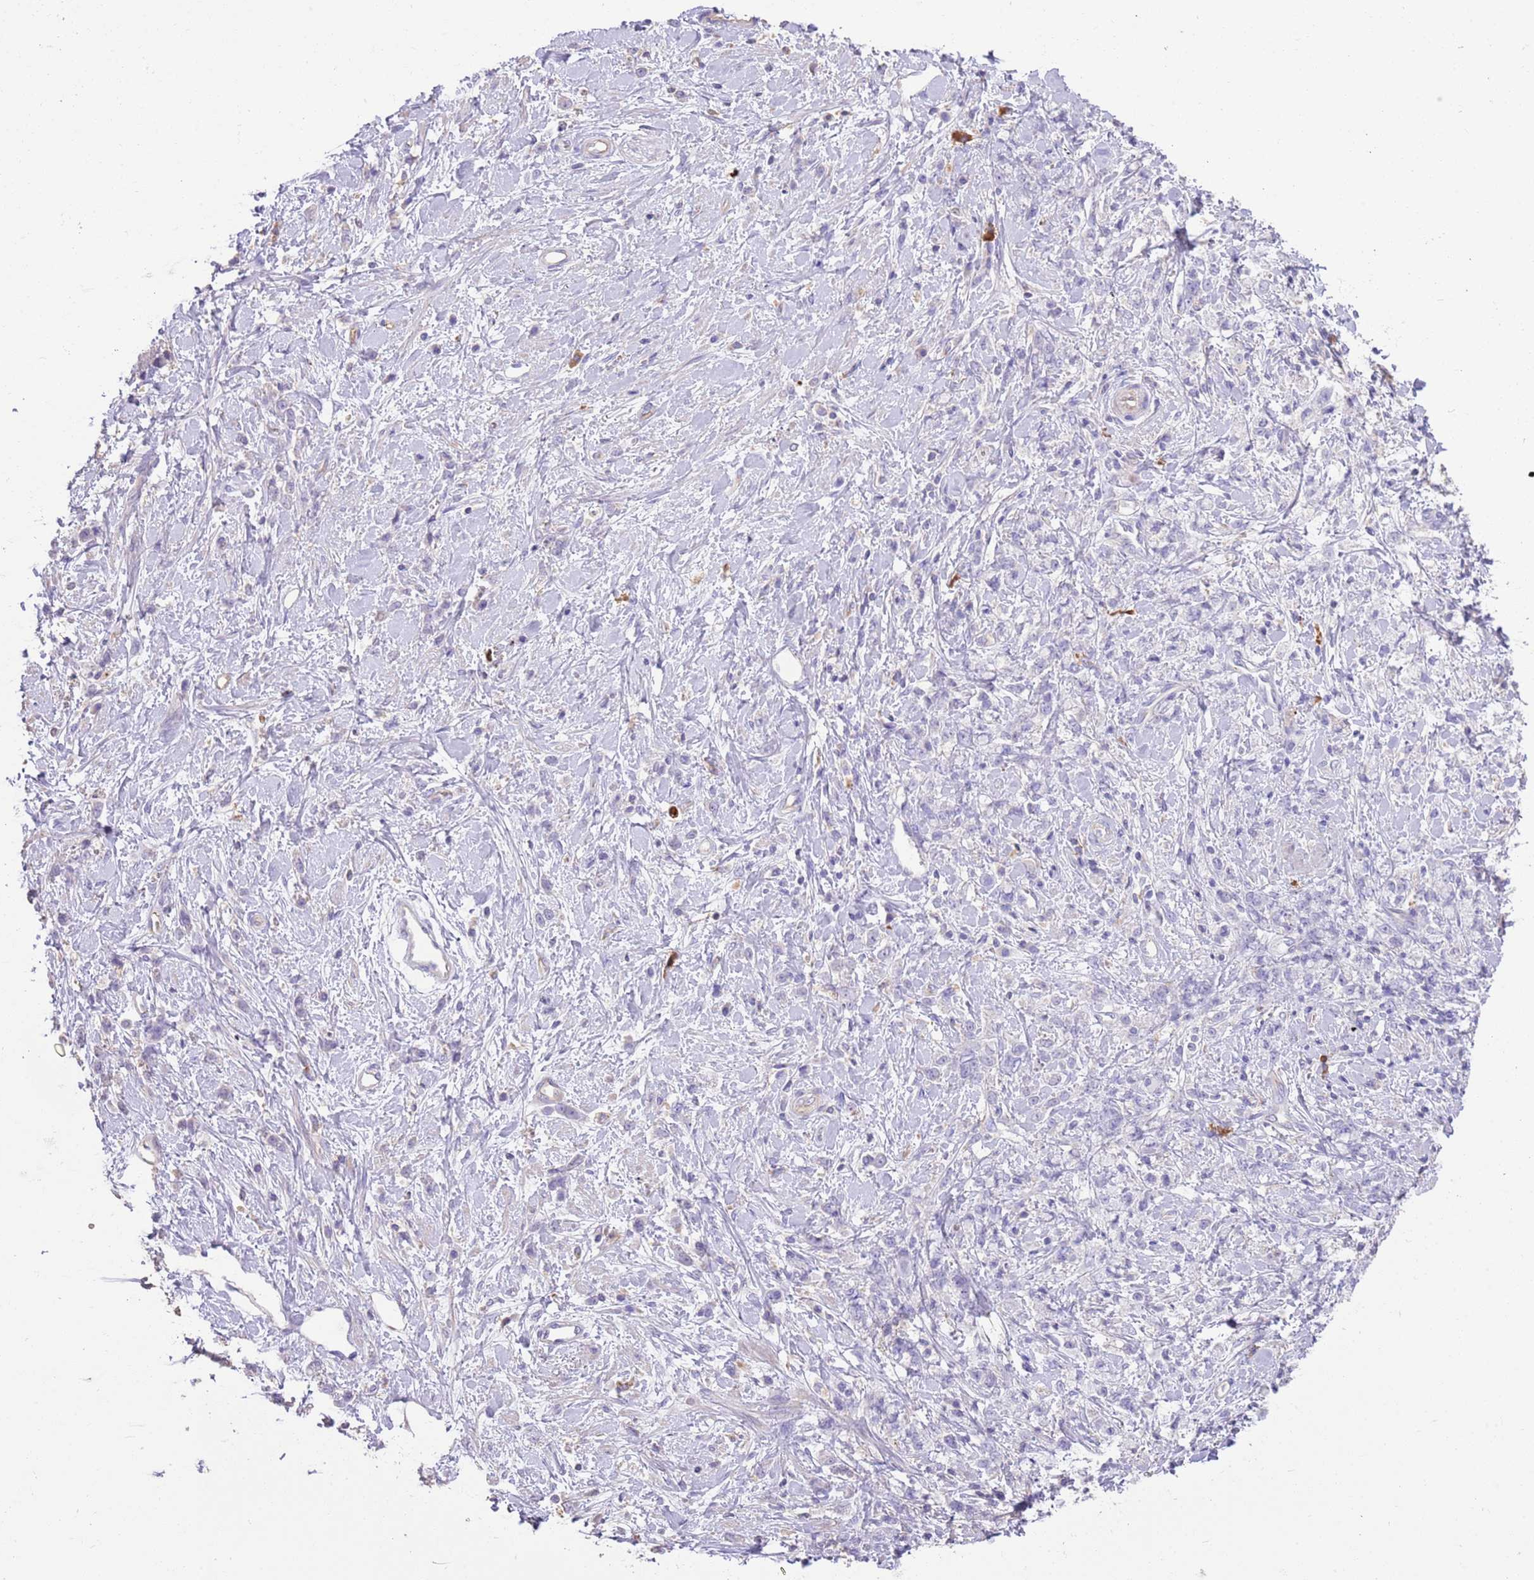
{"staining": {"intensity": "negative", "quantity": "none", "location": "none"}, "tissue": "stomach cancer", "cell_type": "Tumor cells", "image_type": "cancer", "snomed": [{"axis": "morphology", "description": "Adenocarcinoma, NOS"}, {"axis": "topography", "description": "Stomach"}], "caption": "An image of human stomach cancer is negative for staining in tumor cells.", "gene": "SFTPA1", "patient": {"sex": "female", "age": 60}}